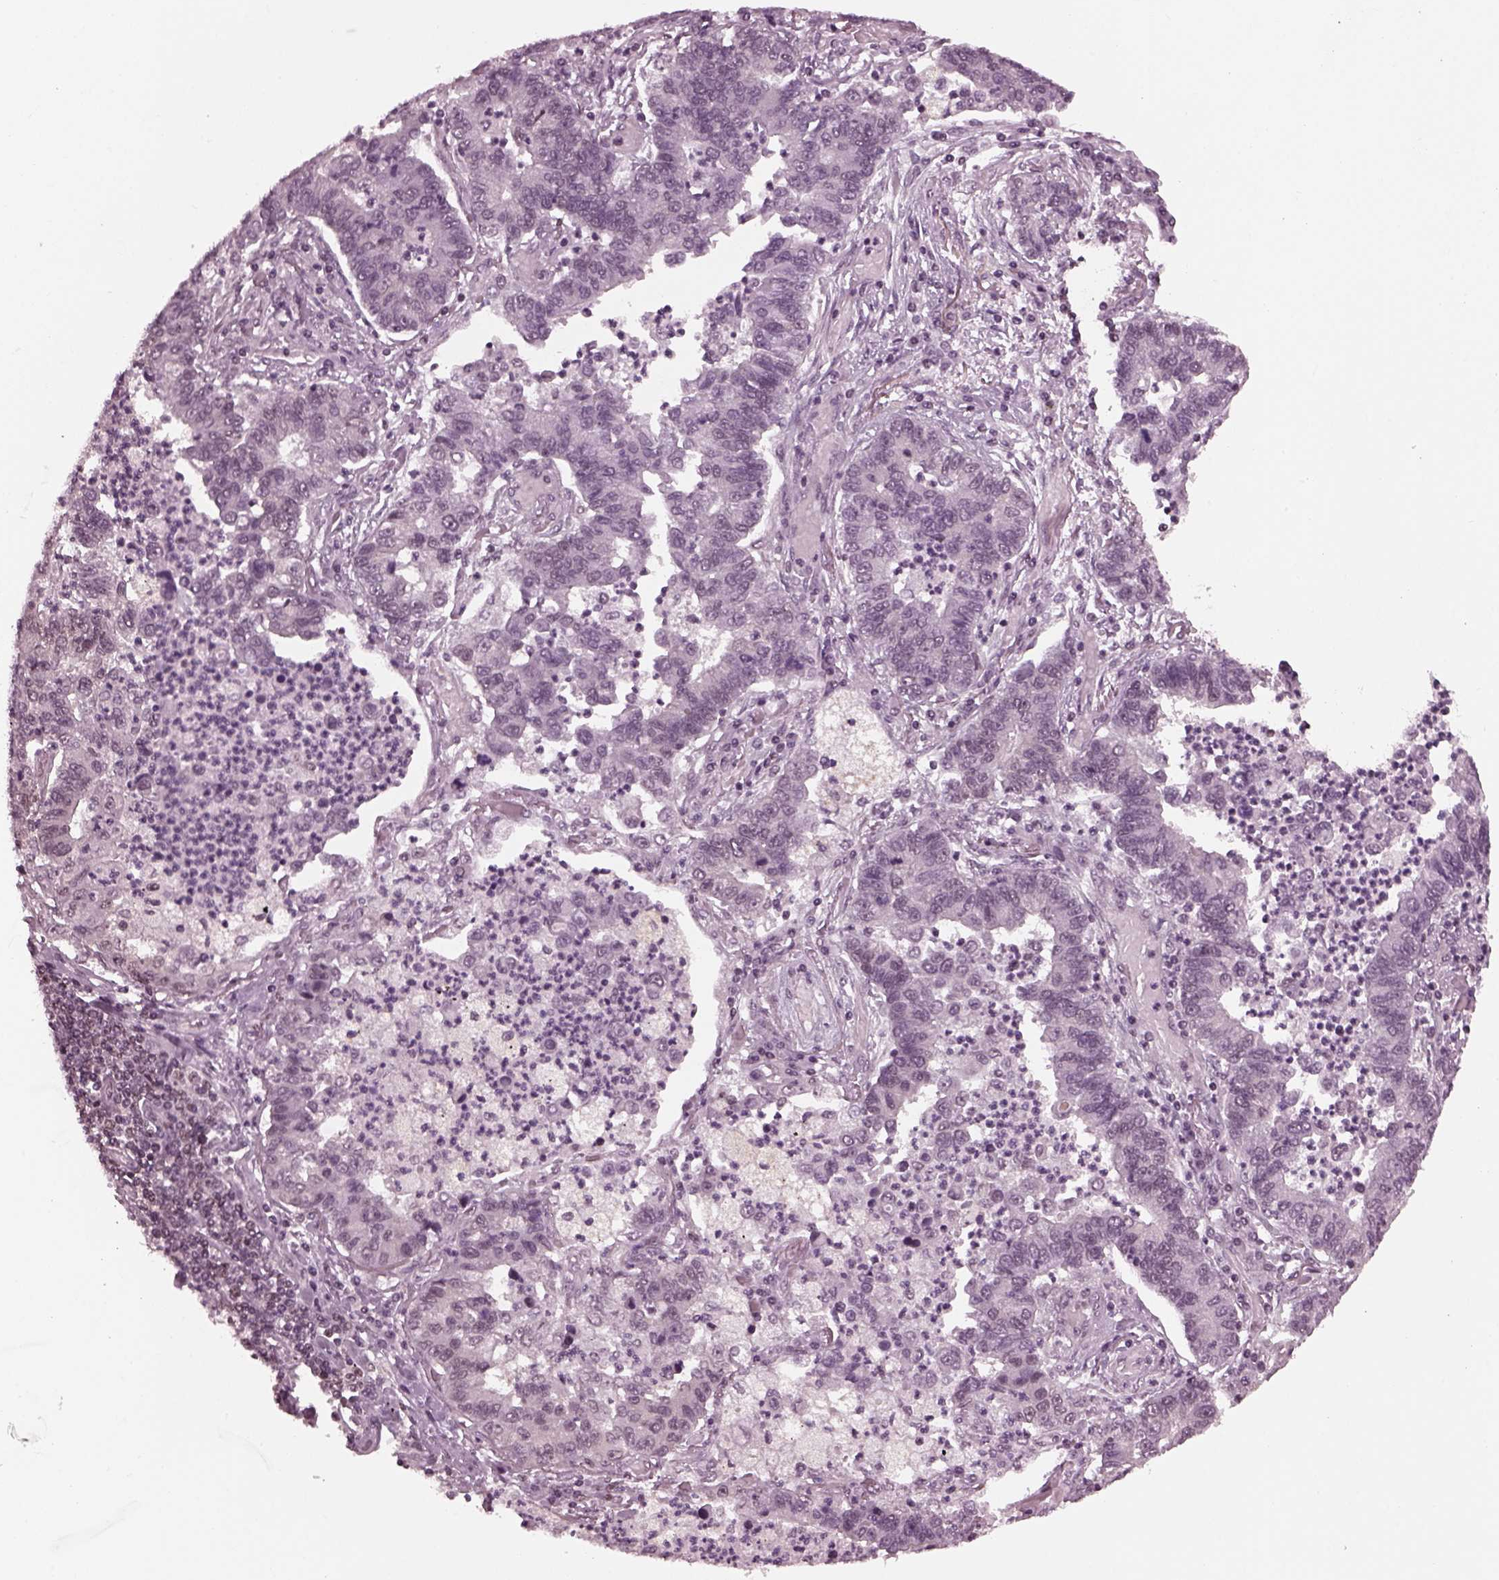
{"staining": {"intensity": "negative", "quantity": "none", "location": "none"}, "tissue": "lung cancer", "cell_type": "Tumor cells", "image_type": "cancer", "snomed": [{"axis": "morphology", "description": "Adenocarcinoma, NOS"}, {"axis": "topography", "description": "Lung"}], "caption": "A high-resolution image shows IHC staining of lung adenocarcinoma, which displays no significant staining in tumor cells.", "gene": "RUVBL2", "patient": {"sex": "female", "age": 57}}